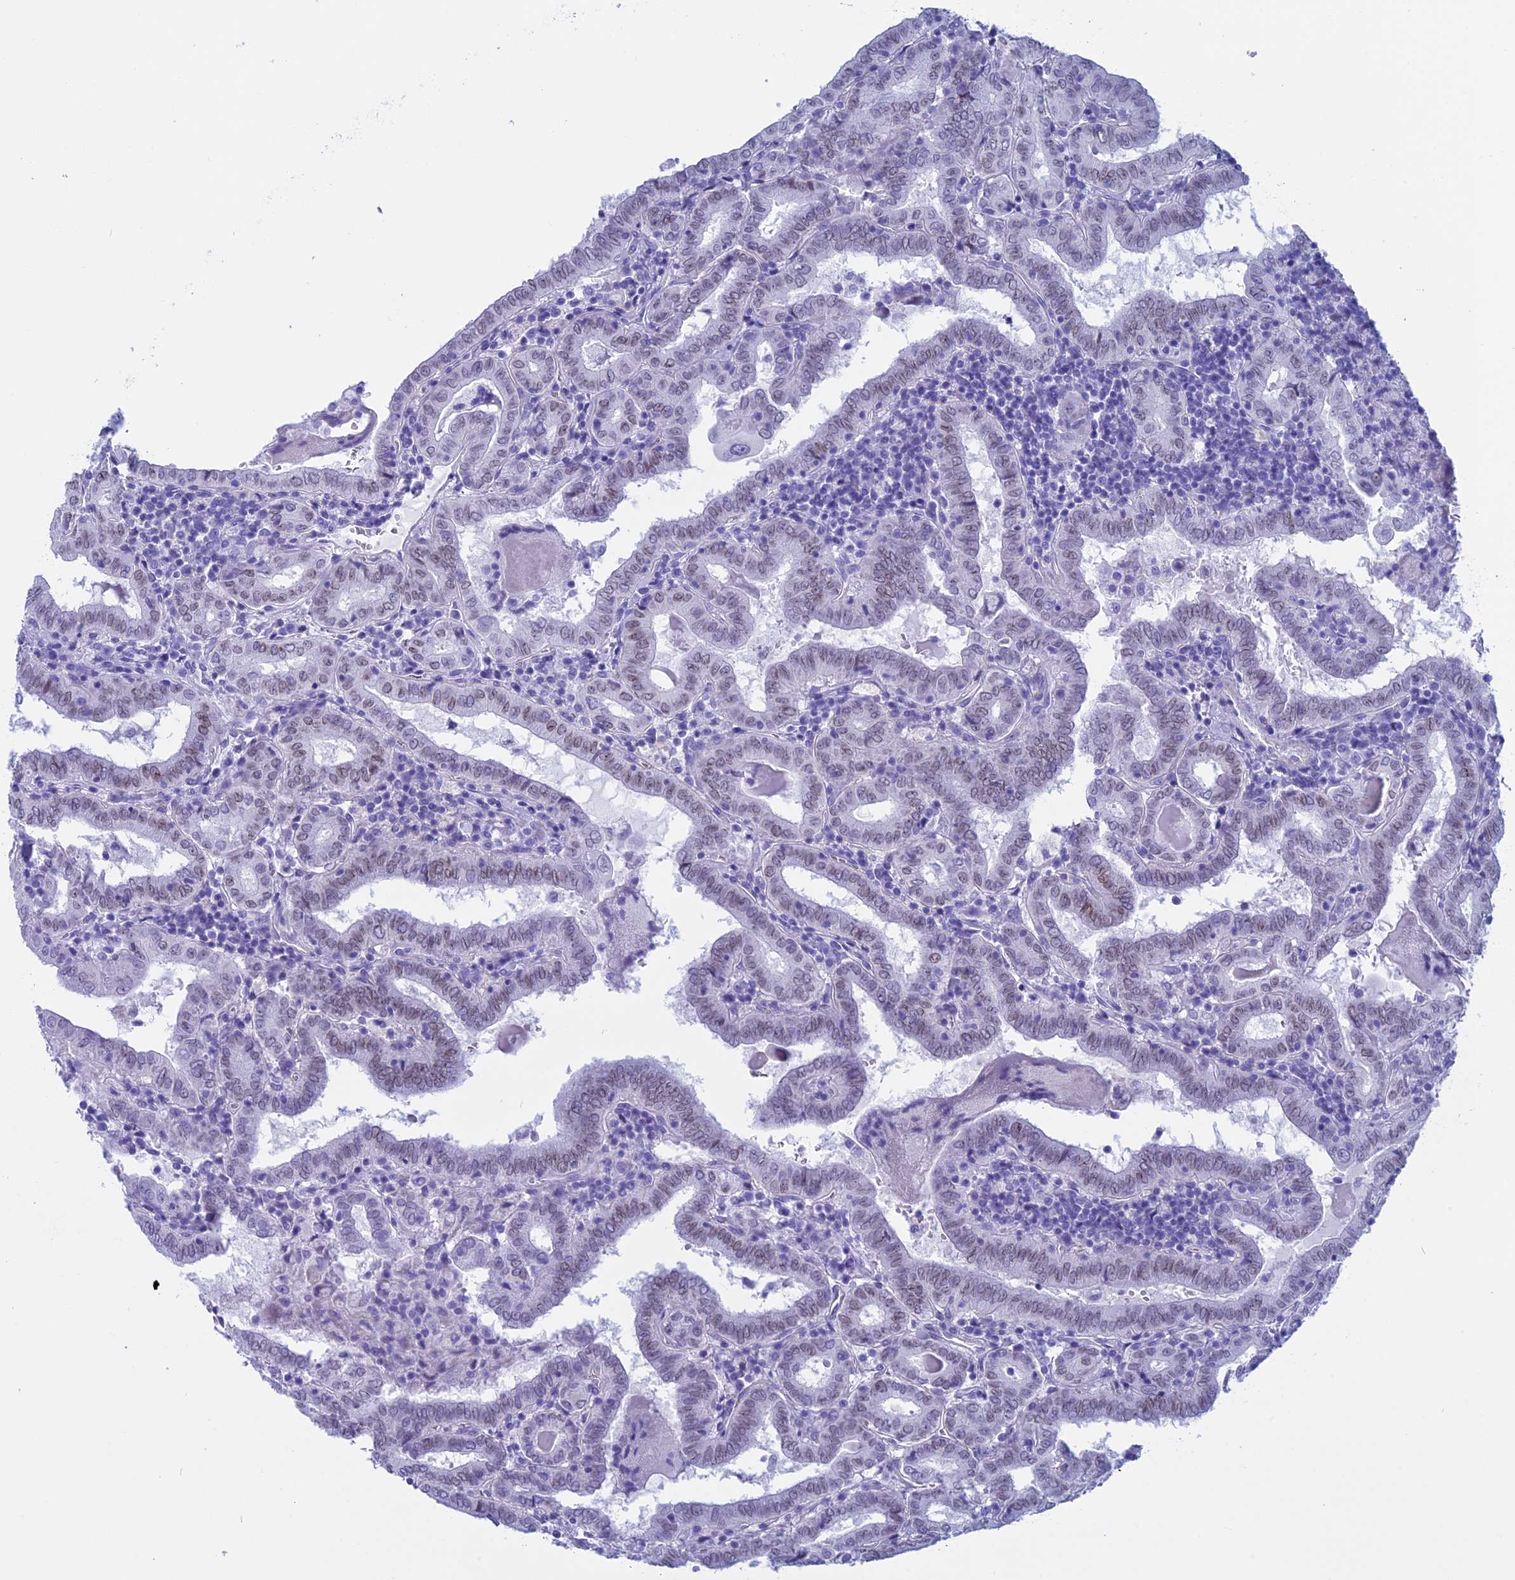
{"staining": {"intensity": "weak", "quantity": "25%-75%", "location": "nuclear"}, "tissue": "thyroid cancer", "cell_type": "Tumor cells", "image_type": "cancer", "snomed": [{"axis": "morphology", "description": "Papillary adenocarcinoma, NOS"}, {"axis": "topography", "description": "Thyroid gland"}], "caption": "Tumor cells reveal weak nuclear expression in approximately 25%-75% of cells in papillary adenocarcinoma (thyroid). (Brightfield microscopy of DAB IHC at high magnification).", "gene": "FAM169A", "patient": {"sex": "female", "age": 72}}